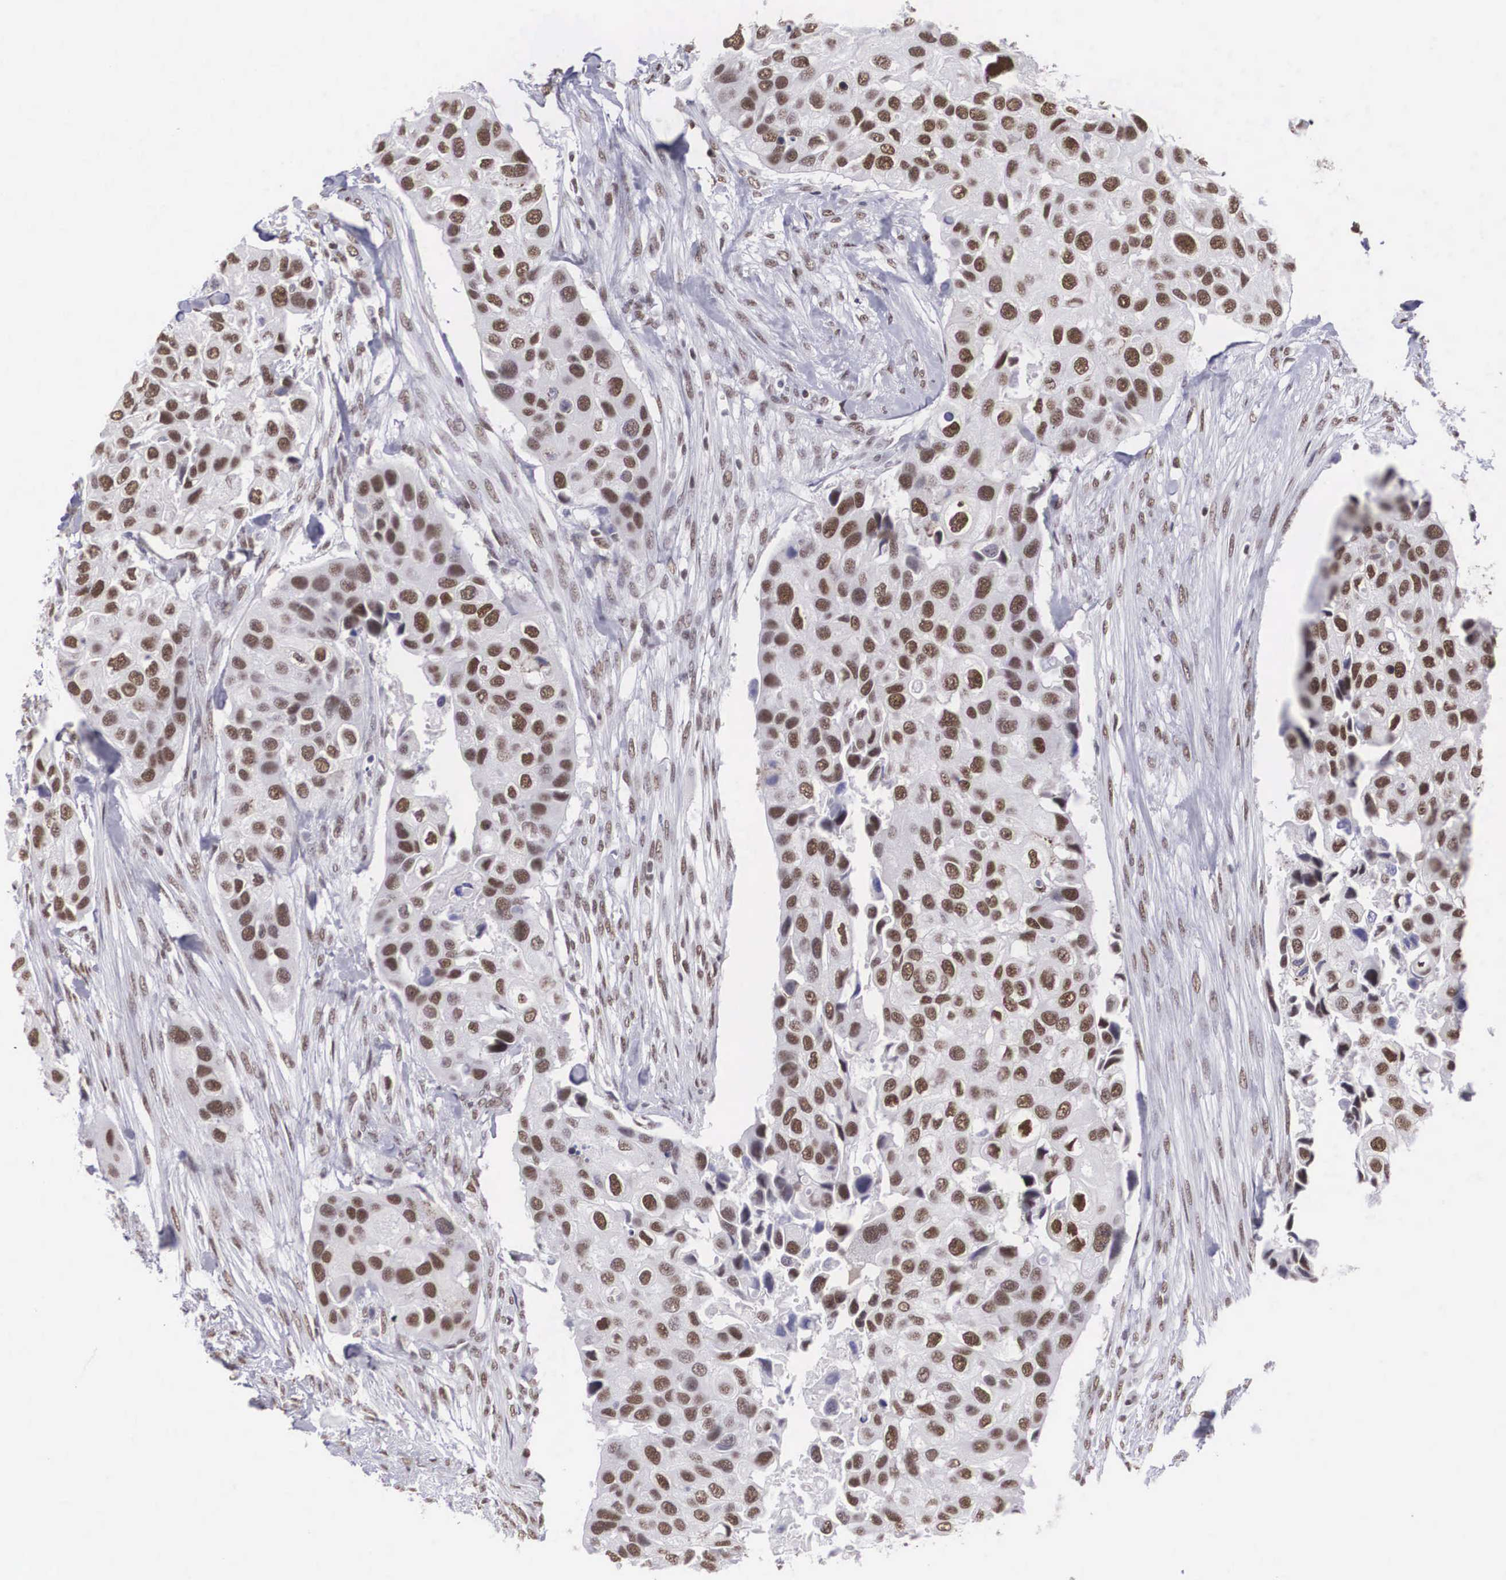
{"staining": {"intensity": "moderate", "quantity": ">75%", "location": "nuclear"}, "tissue": "urothelial cancer", "cell_type": "Tumor cells", "image_type": "cancer", "snomed": [{"axis": "morphology", "description": "Urothelial carcinoma, High grade"}, {"axis": "topography", "description": "Urinary bladder"}], "caption": "Urothelial carcinoma (high-grade) was stained to show a protein in brown. There is medium levels of moderate nuclear positivity in about >75% of tumor cells.", "gene": "CSTF2", "patient": {"sex": "male", "age": 55}}